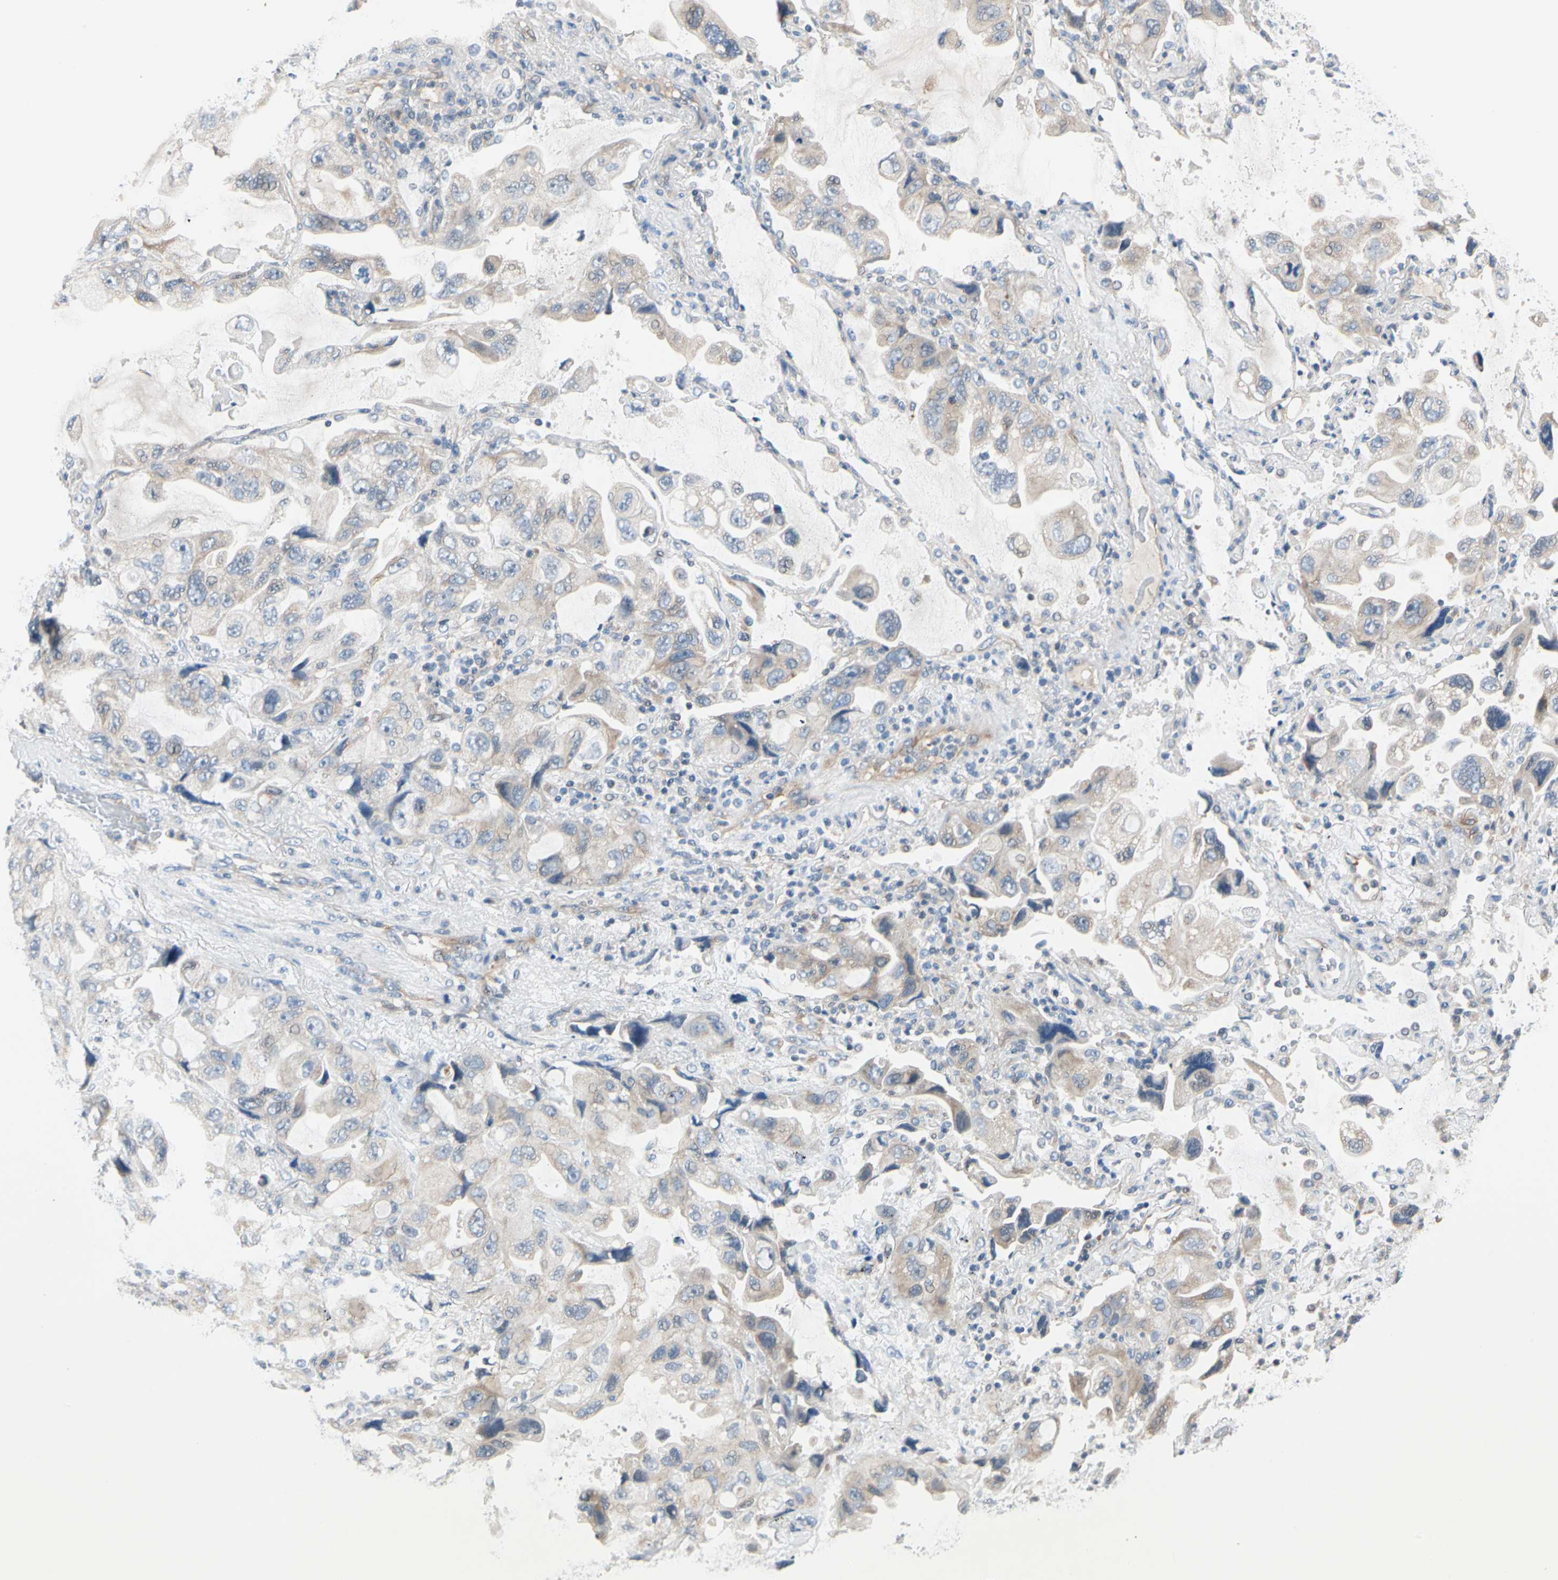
{"staining": {"intensity": "weak", "quantity": "25%-75%", "location": "cytoplasmic/membranous"}, "tissue": "lung cancer", "cell_type": "Tumor cells", "image_type": "cancer", "snomed": [{"axis": "morphology", "description": "Squamous cell carcinoma, NOS"}, {"axis": "topography", "description": "Lung"}], "caption": "Tumor cells reveal low levels of weak cytoplasmic/membranous staining in about 25%-75% of cells in human lung cancer.", "gene": "GPR153", "patient": {"sex": "female", "age": 73}}